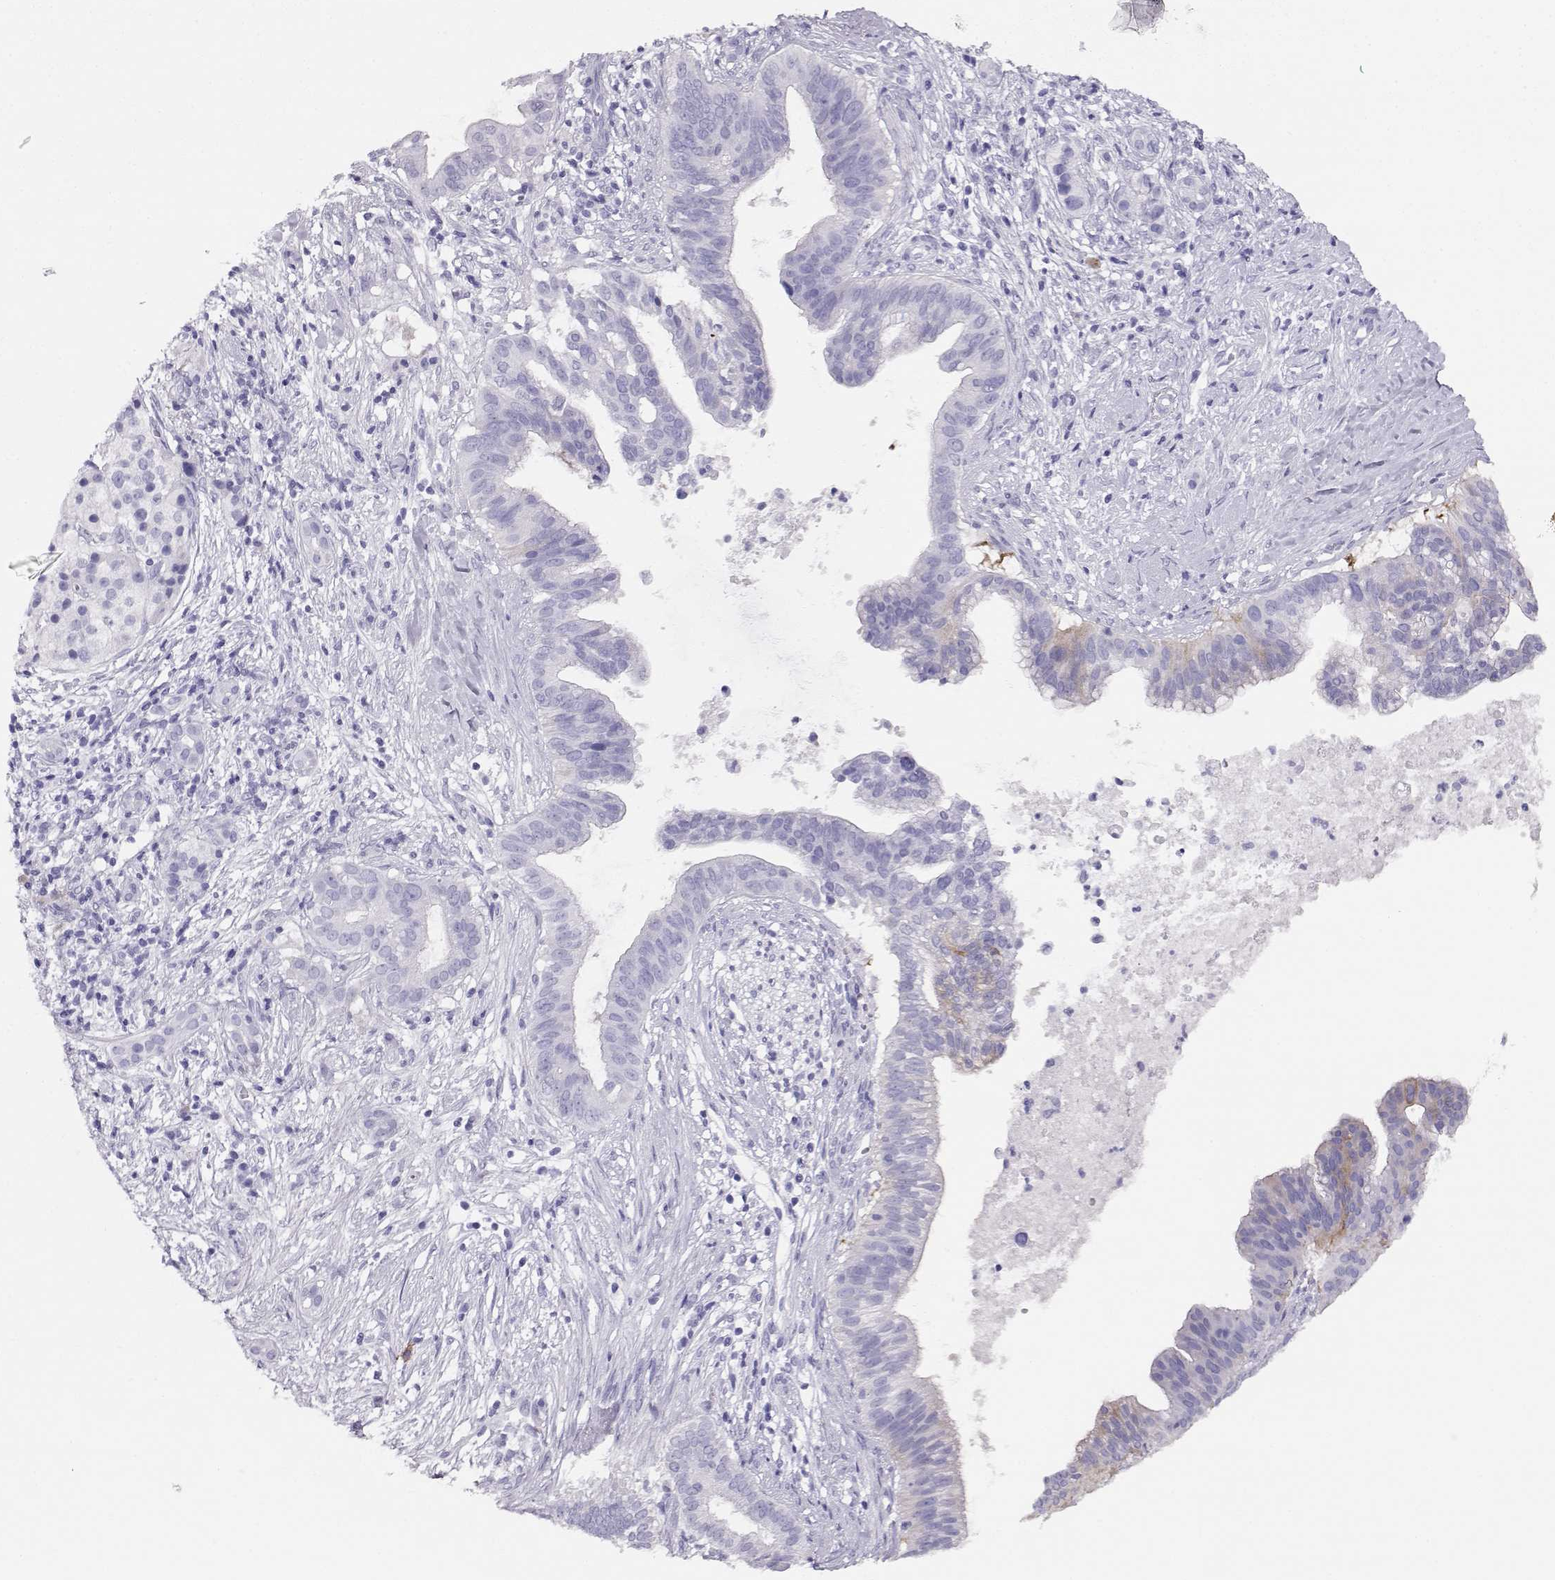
{"staining": {"intensity": "negative", "quantity": "none", "location": "none"}, "tissue": "pancreatic cancer", "cell_type": "Tumor cells", "image_type": "cancer", "snomed": [{"axis": "morphology", "description": "Adenocarcinoma, NOS"}, {"axis": "topography", "description": "Pancreas"}], "caption": "Adenocarcinoma (pancreatic) was stained to show a protein in brown. There is no significant expression in tumor cells.", "gene": "CRX", "patient": {"sex": "male", "age": 61}}